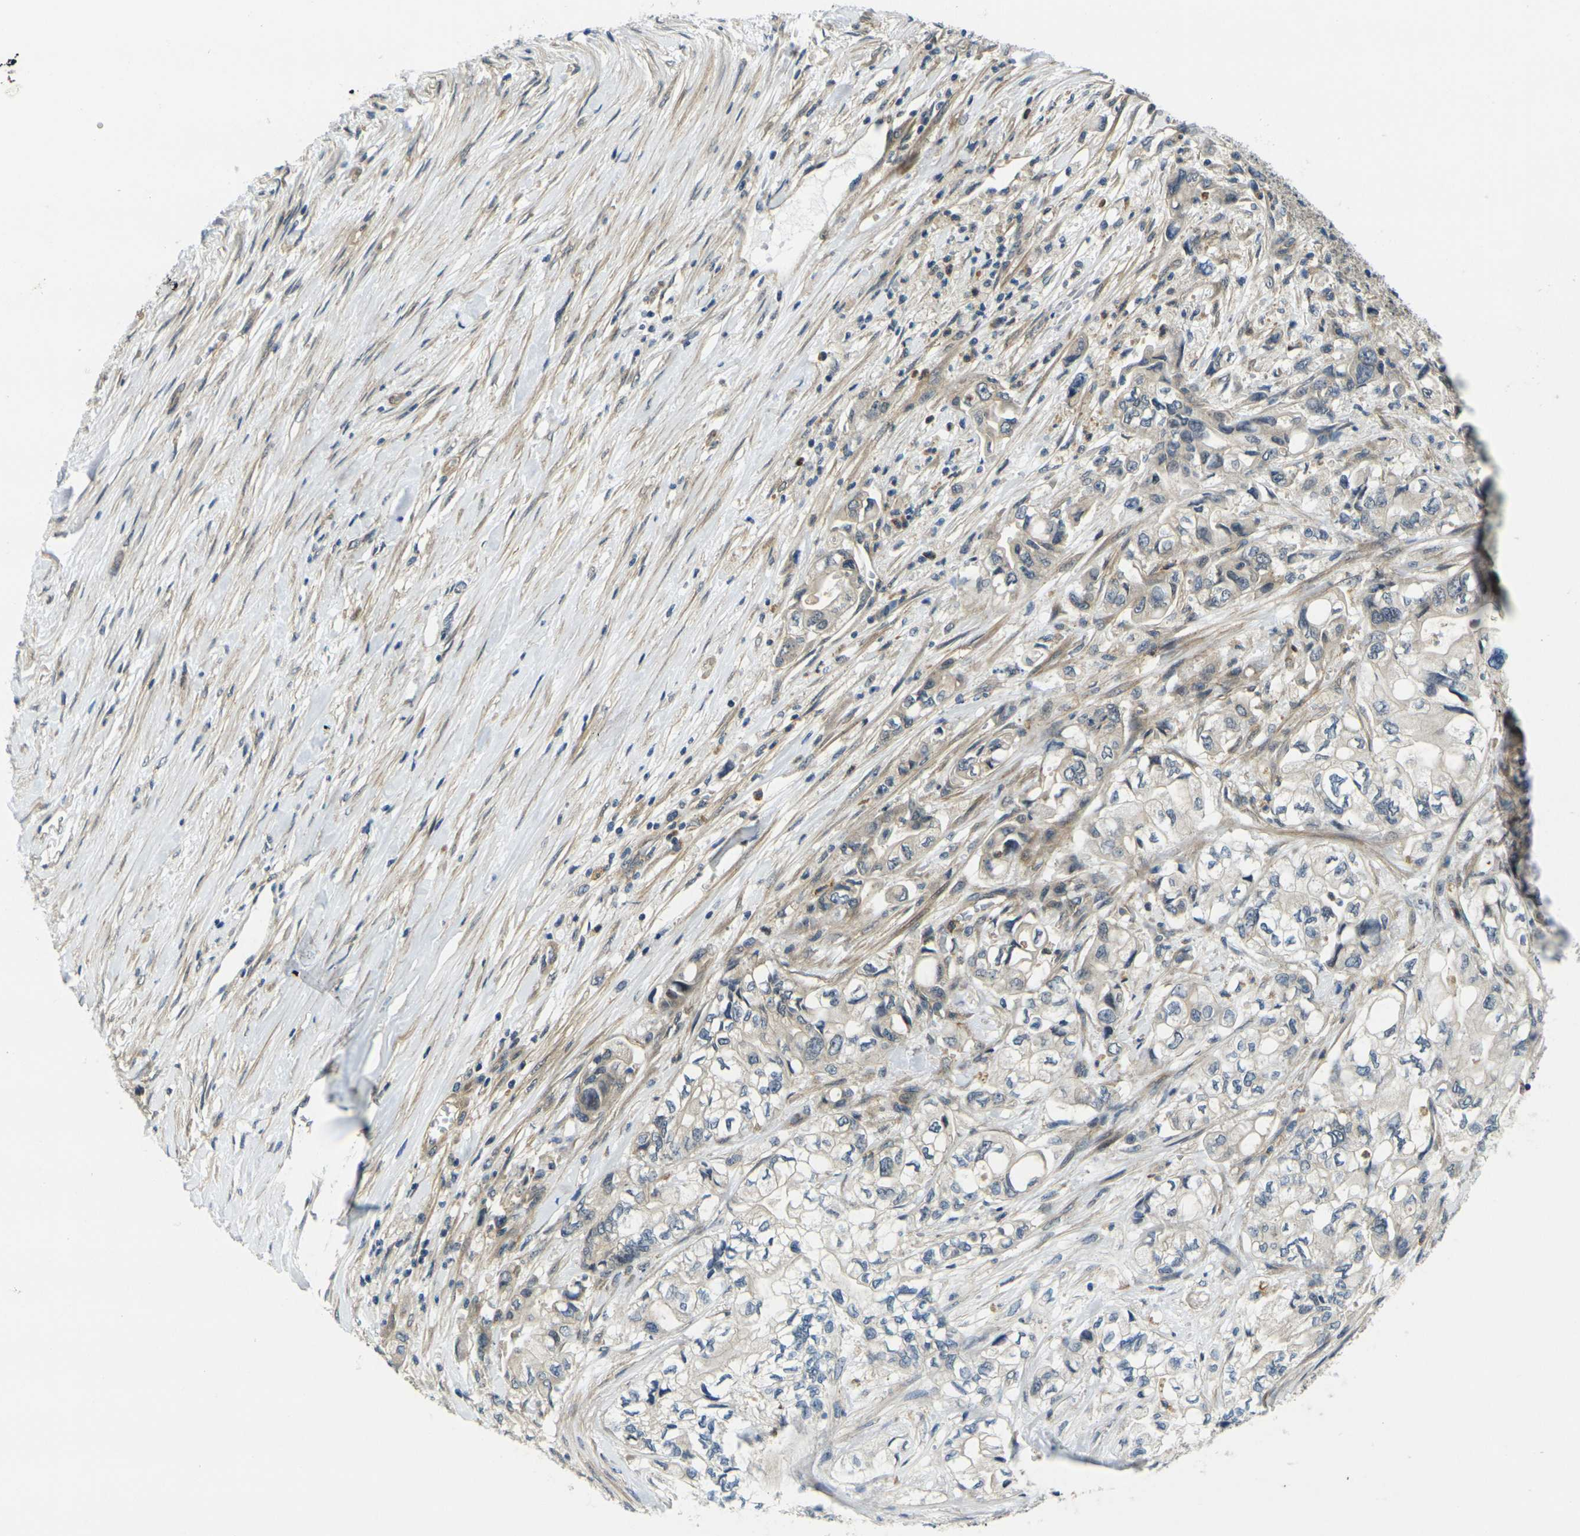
{"staining": {"intensity": "negative", "quantity": "none", "location": "none"}, "tissue": "pancreatic cancer", "cell_type": "Tumor cells", "image_type": "cancer", "snomed": [{"axis": "morphology", "description": "Adenocarcinoma, NOS"}, {"axis": "topography", "description": "Pancreas"}], "caption": "Immunohistochemistry (IHC) histopathology image of pancreatic cancer stained for a protein (brown), which exhibits no staining in tumor cells.", "gene": "KCTD10", "patient": {"sex": "male", "age": 79}}